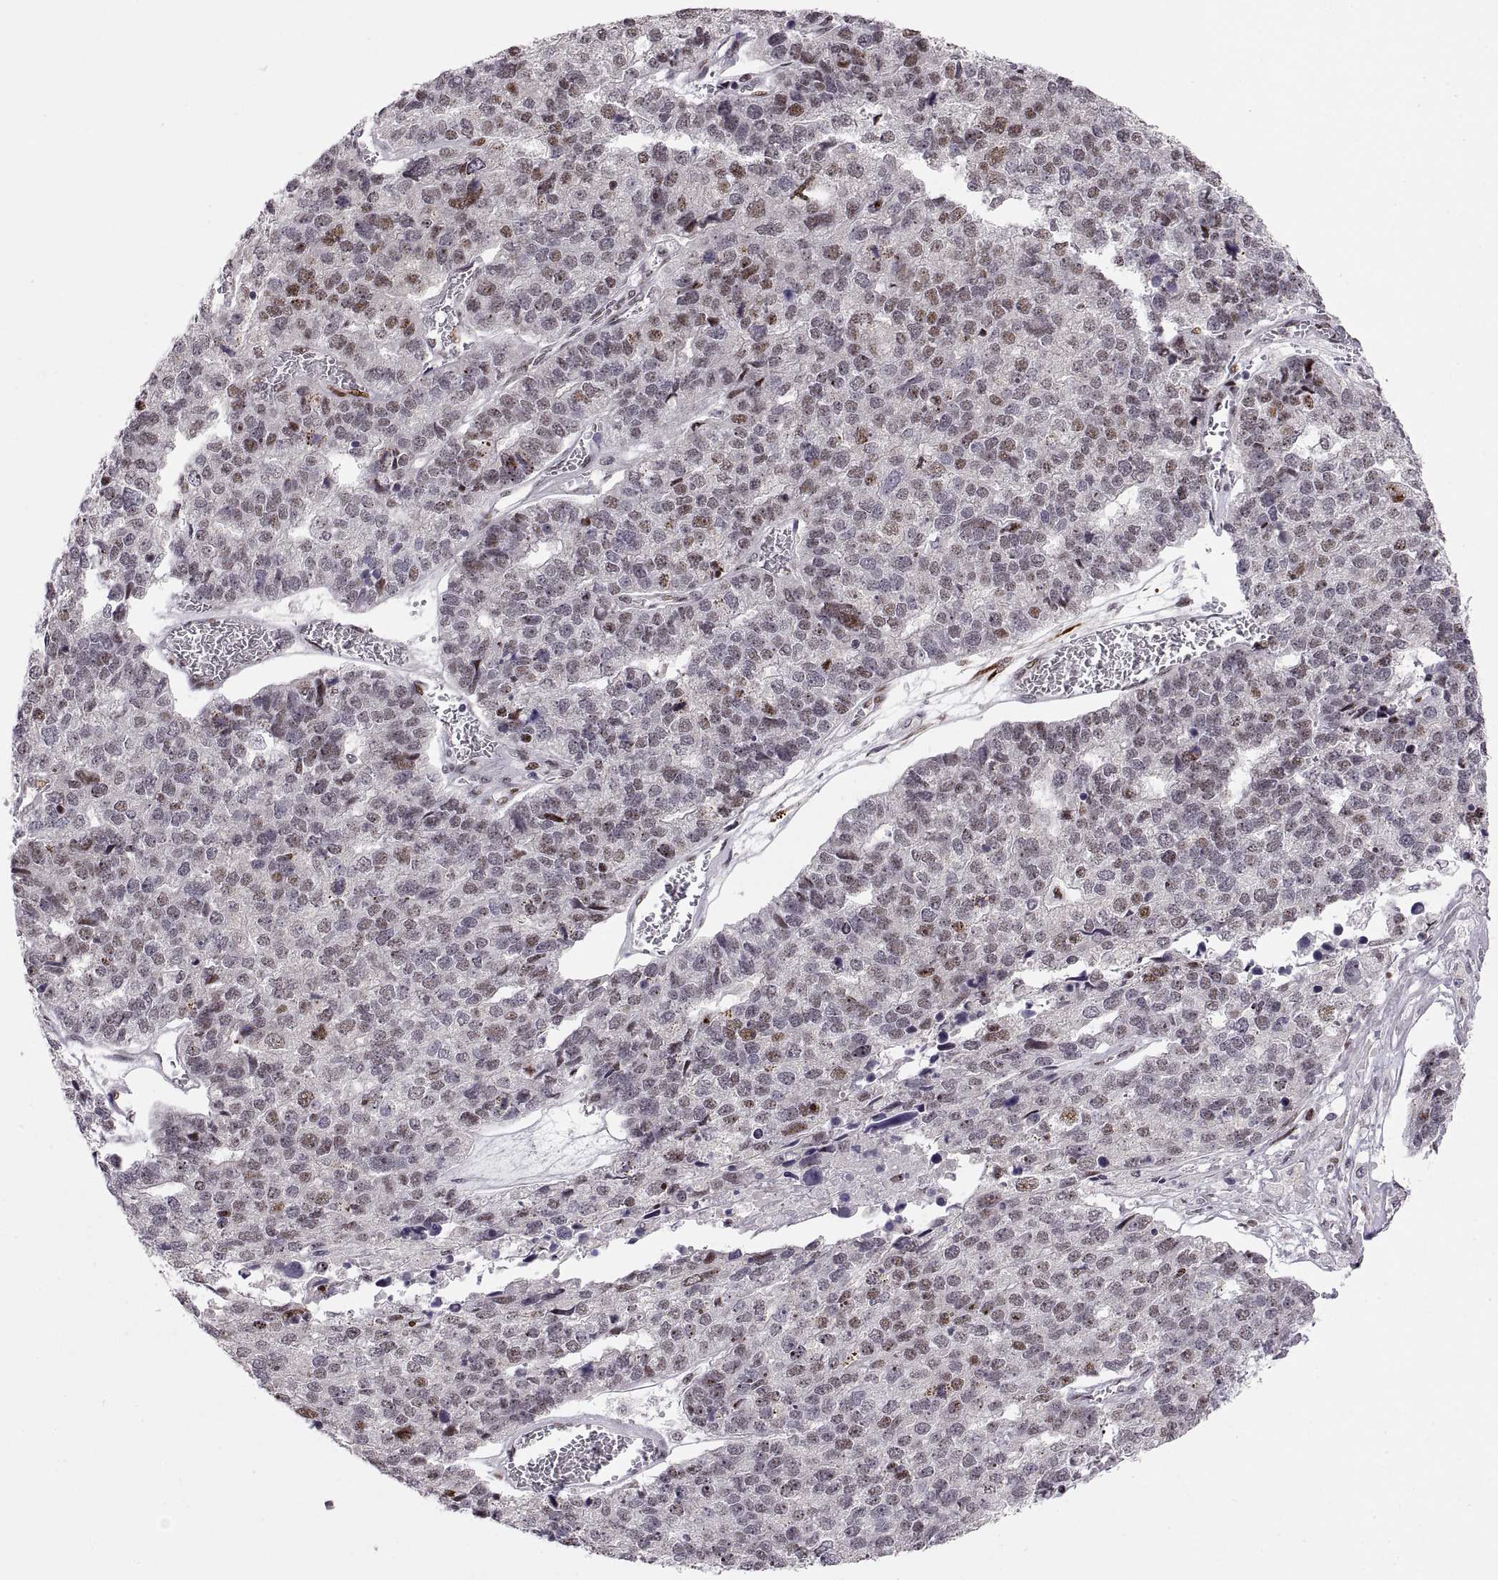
{"staining": {"intensity": "moderate", "quantity": "<25%", "location": "nuclear"}, "tissue": "stomach cancer", "cell_type": "Tumor cells", "image_type": "cancer", "snomed": [{"axis": "morphology", "description": "Adenocarcinoma, NOS"}, {"axis": "topography", "description": "Stomach"}], "caption": "Immunohistochemistry (IHC) staining of stomach adenocarcinoma, which displays low levels of moderate nuclear positivity in approximately <25% of tumor cells indicating moderate nuclear protein expression. The staining was performed using DAB (brown) for protein detection and nuclei were counterstained in hematoxylin (blue).", "gene": "SNAI1", "patient": {"sex": "male", "age": 69}}